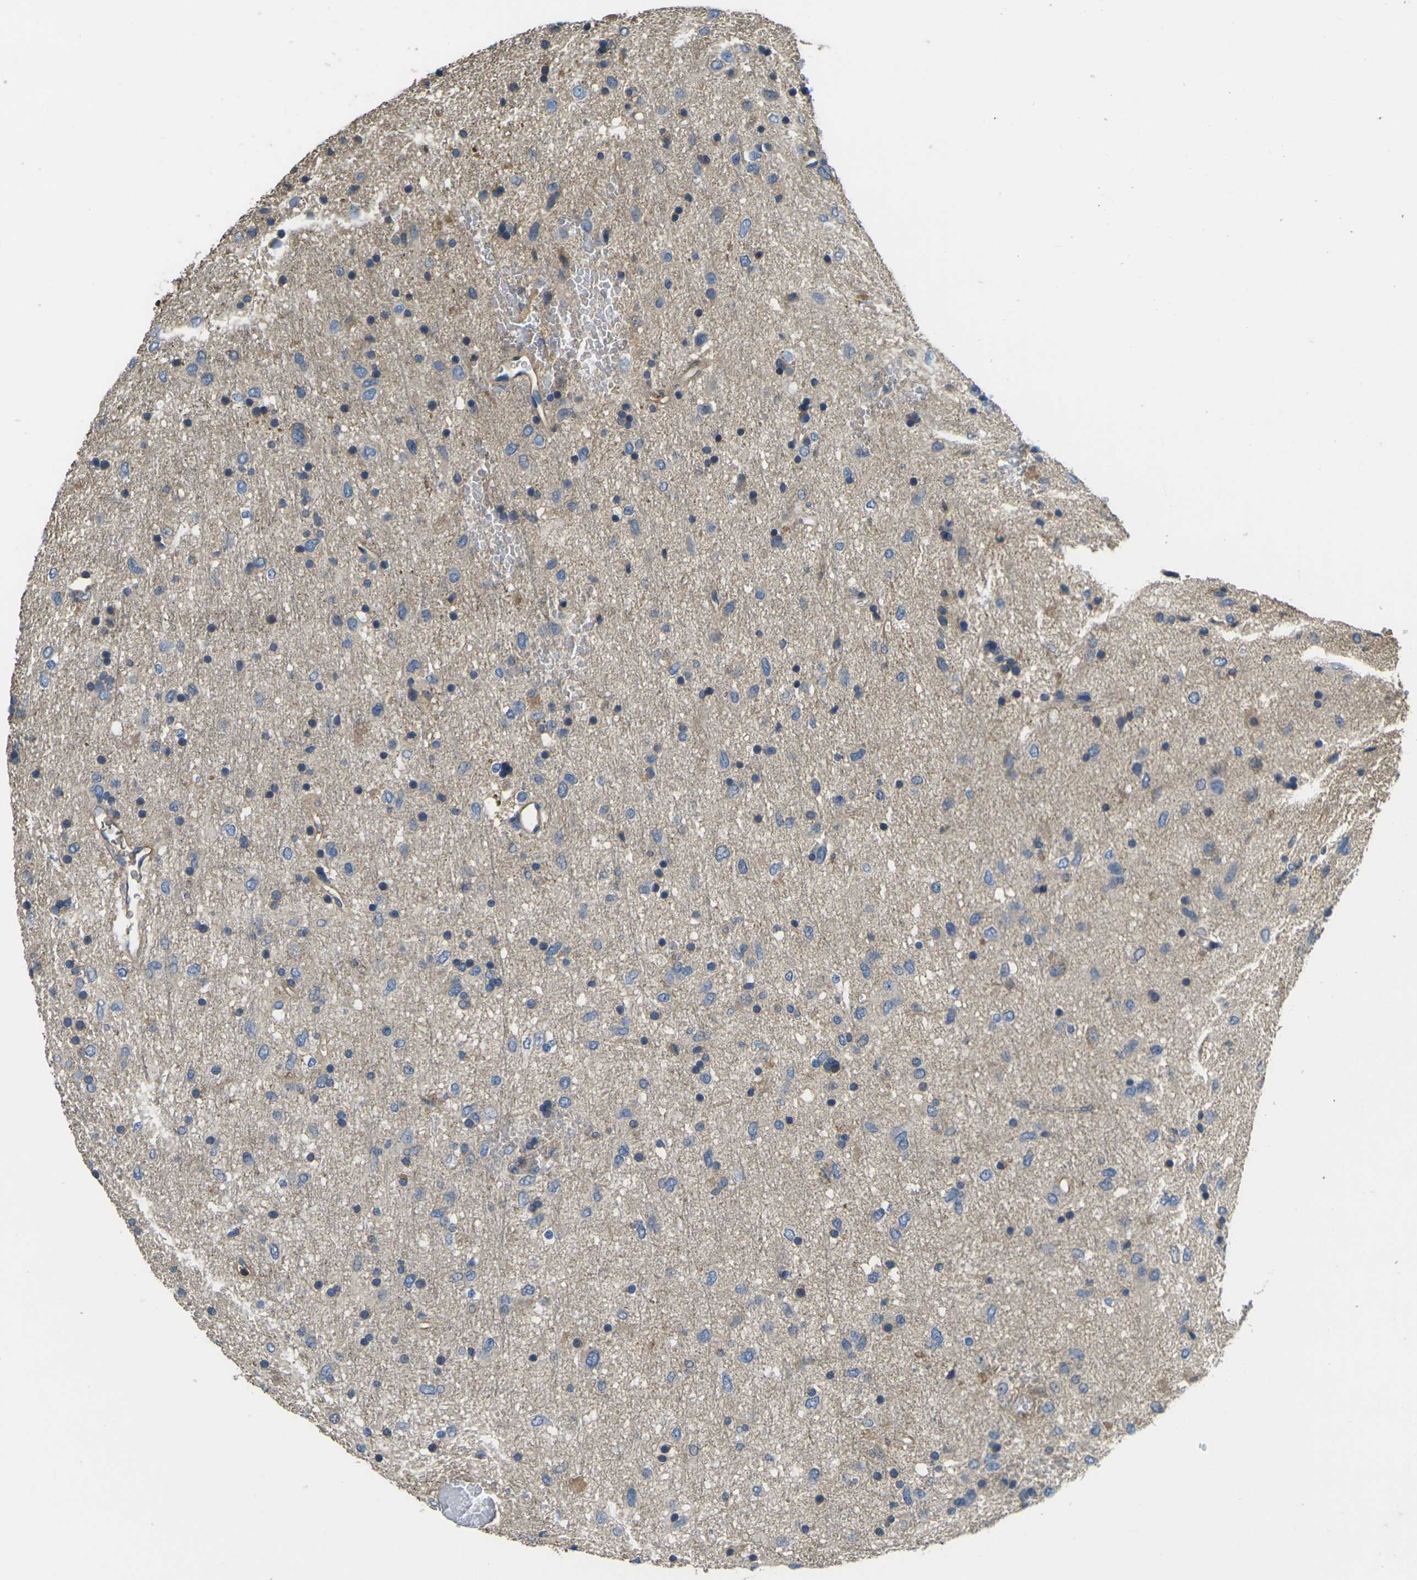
{"staining": {"intensity": "negative", "quantity": "none", "location": "none"}, "tissue": "glioma", "cell_type": "Tumor cells", "image_type": "cancer", "snomed": [{"axis": "morphology", "description": "Glioma, malignant, Low grade"}, {"axis": "topography", "description": "Brain"}], "caption": "Immunohistochemical staining of human malignant glioma (low-grade) demonstrates no significant positivity in tumor cells.", "gene": "HSPG2", "patient": {"sex": "male", "age": 77}}